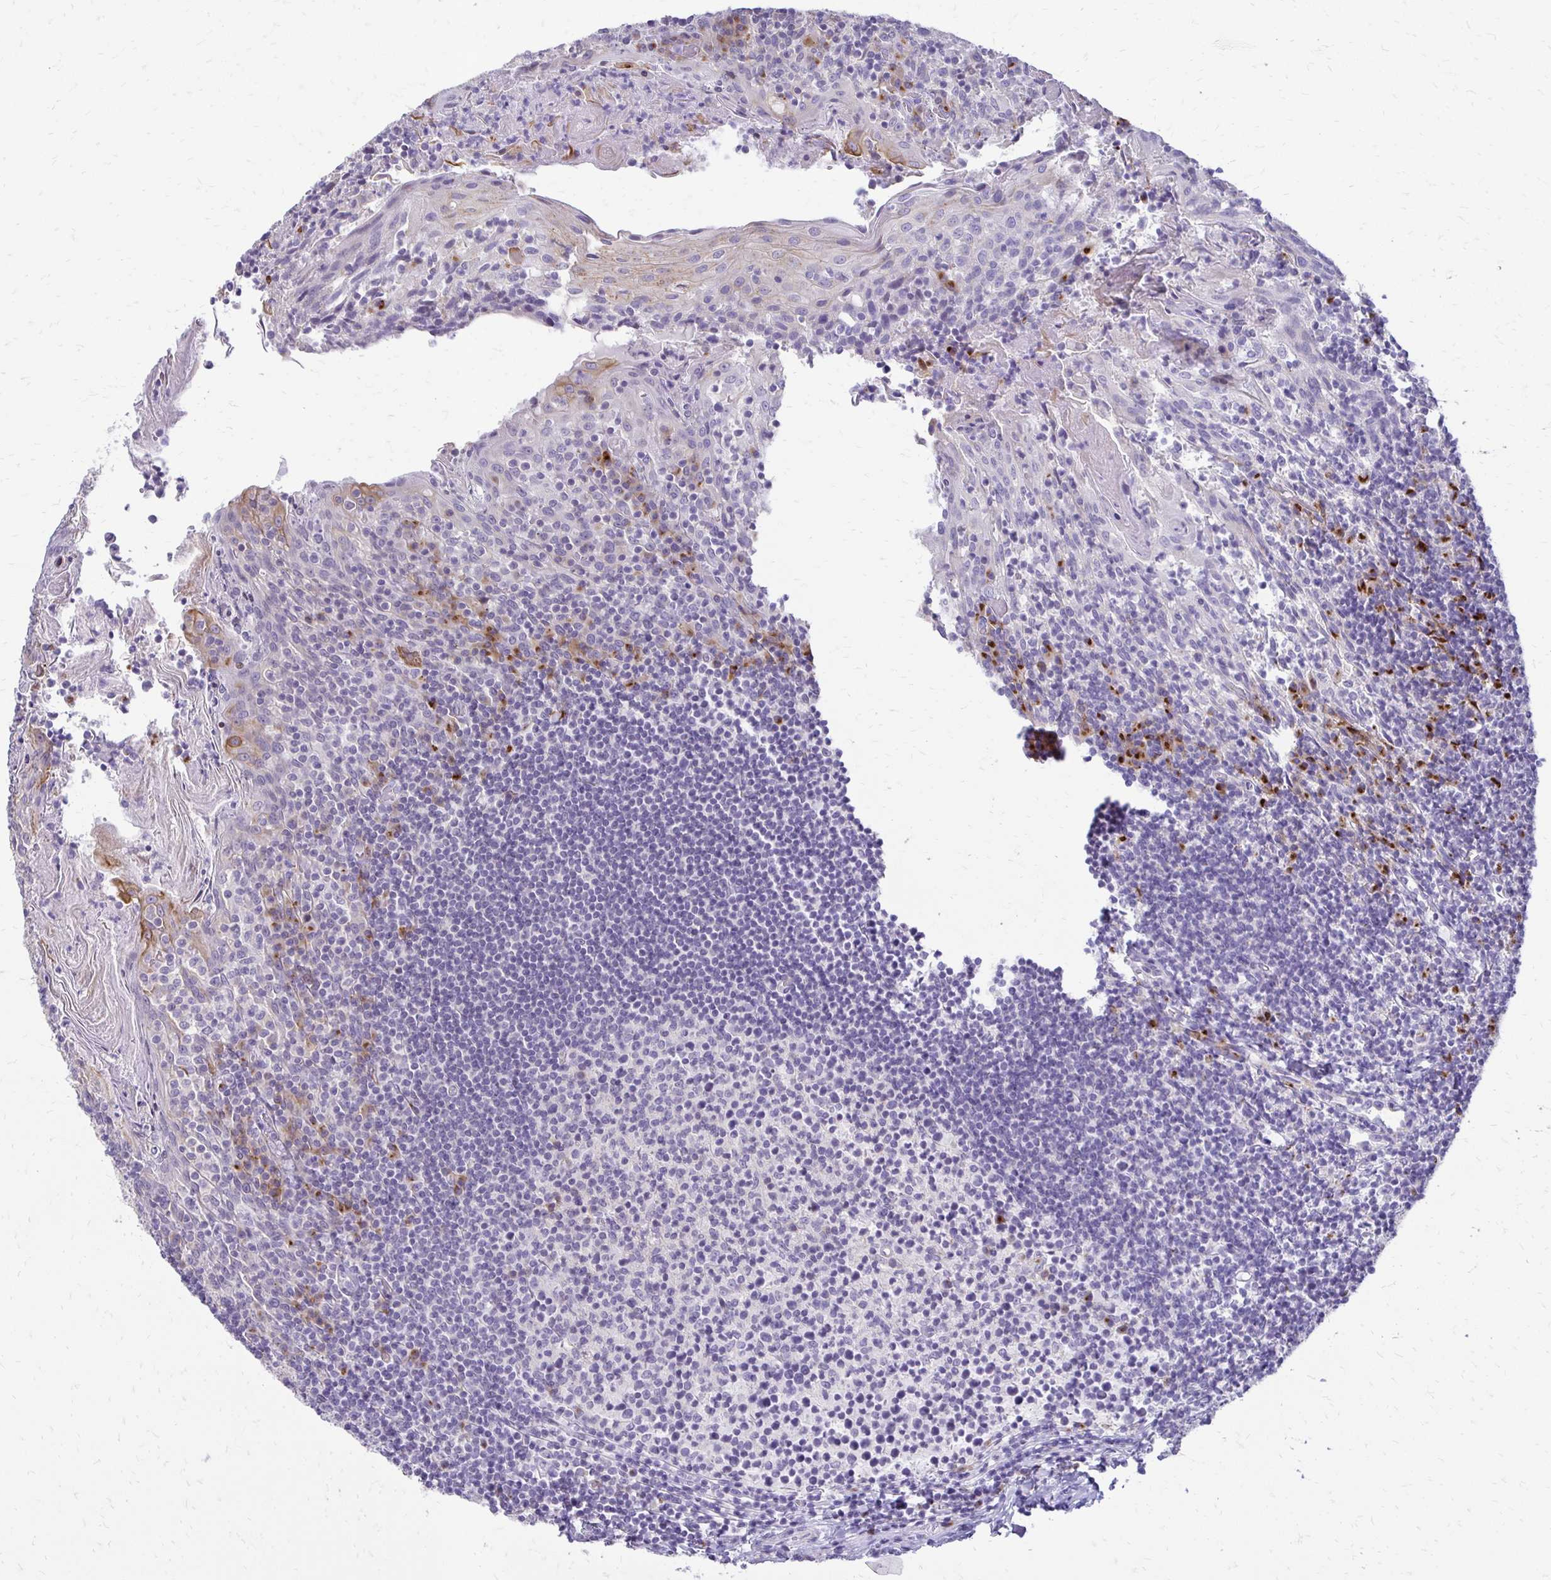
{"staining": {"intensity": "negative", "quantity": "none", "location": "none"}, "tissue": "tonsil", "cell_type": "Germinal center cells", "image_type": "normal", "snomed": [{"axis": "morphology", "description": "Normal tissue, NOS"}, {"axis": "topography", "description": "Tonsil"}], "caption": "Immunohistochemistry histopathology image of normal tonsil stained for a protein (brown), which displays no positivity in germinal center cells.", "gene": "EPYC", "patient": {"sex": "female", "age": 10}}